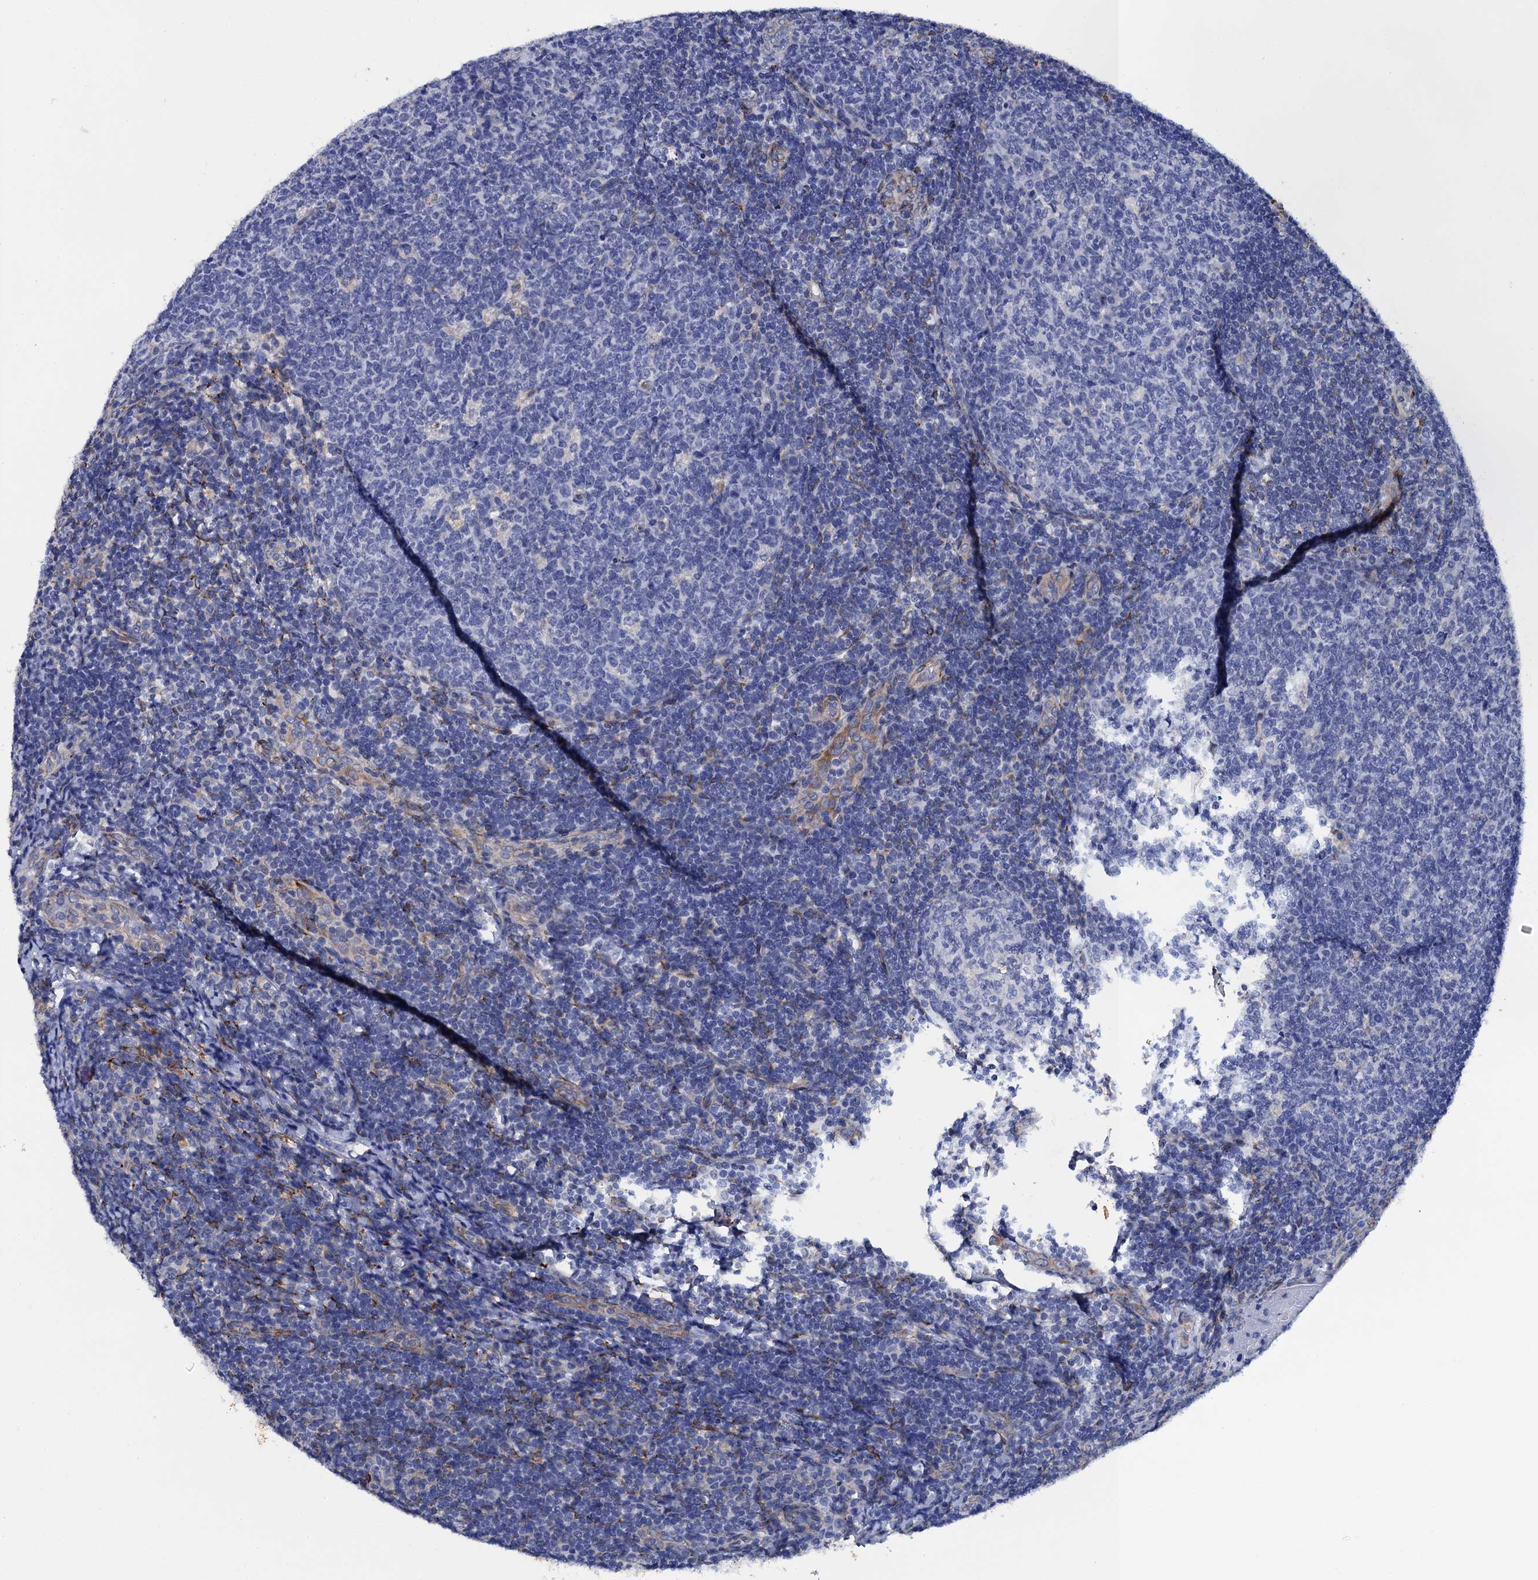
{"staining": {"intensity": "negative", "quantity": "none", "location": "none"}, "tissue": "tonsil", "cell_type": "Germinal center cells", "image_type": "normal", "snomed": [{"axis": "morphology", "description": "Normal tissue, NOS"}, {"axis": "topography", "description": "Tonsil"}], "caption": "Photomicrograph shows no protein staining in germinal center cells of unremarkable tonsil. (Stains: DAB (3,3'-diaminobenzidine) immunohistochemistry with hematoxylin counter stain, Microscopy: brightfield microscopy at high magnification).", "gene": "POGLUT3", "patient": {"sex": "male", "age": 17}}